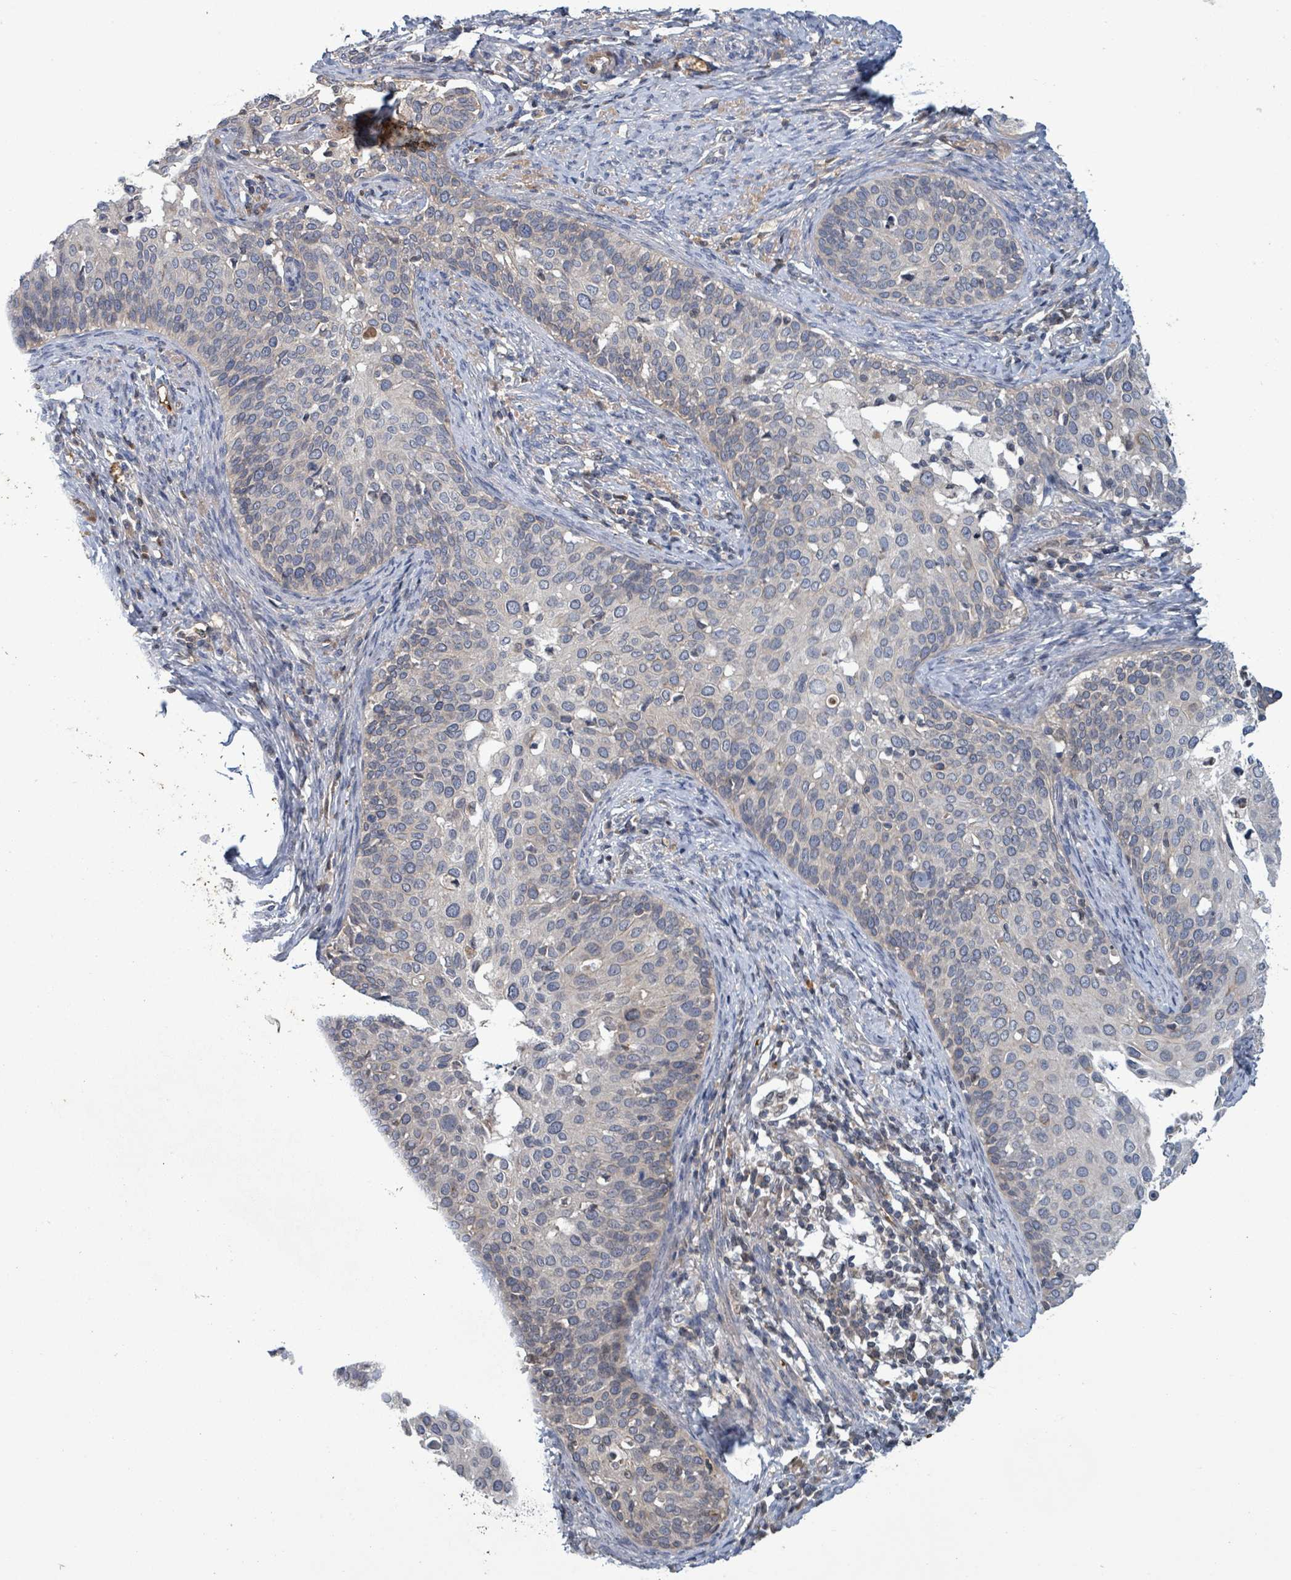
{"staining": {"intensity": "negative", "quantity": "none", "location": "none"}, "tissue": "cervical cancer", "cell_type": "Tumor cells", "image_type": "cancer", "snomed": [{"axis": "morphology", "description": "Squamous cell carcinoma, NOS"}, {"axis": "topography", "description": "Cervix"}], "caption": "Tumor cells show no significant protein expression in squamous cell carcinoma (cervical).", "gene": "GRM8", "patient": {"sex": "female", "age": 44}}